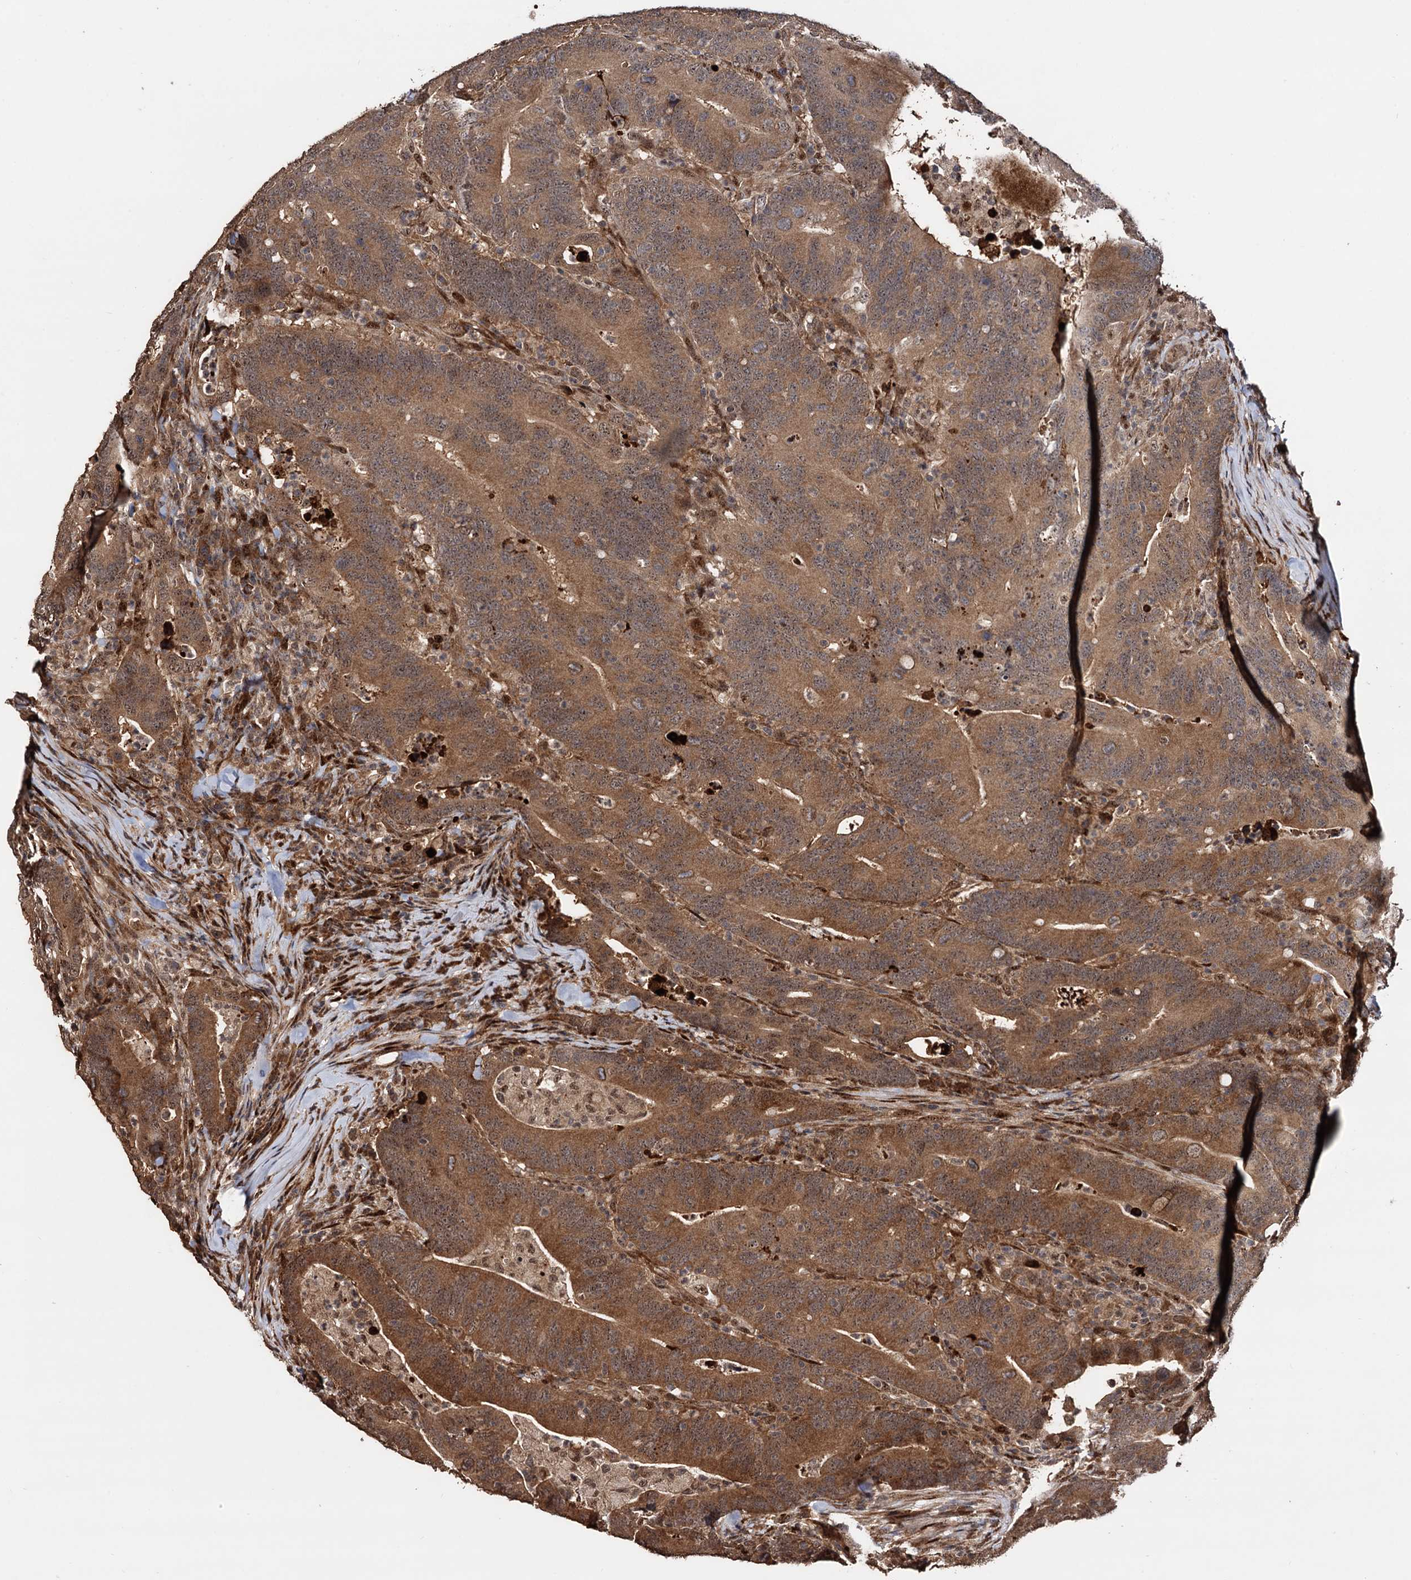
{"staining": {"intensity": "moderate", "quantity": ">75%", "location": "cytoplasmic/membranous"}, "tissue": "colorectal cancer", "cell_type": "Tumor cells", "image_type": "cancer", "snomed": [{"axis": "morphology", "description": "Adenocarcinoma, NOS"}, {"axis": "topography", "description": "Colon"}], "caption": "Protein expression analysis of human adenocarcinoma (colorectal) reveals moderate cytoplasmic/membranous expression in approximately >75% of tumor cells.", "gene": "PIGB", "patient": {"sex": "female", "age": 66}}